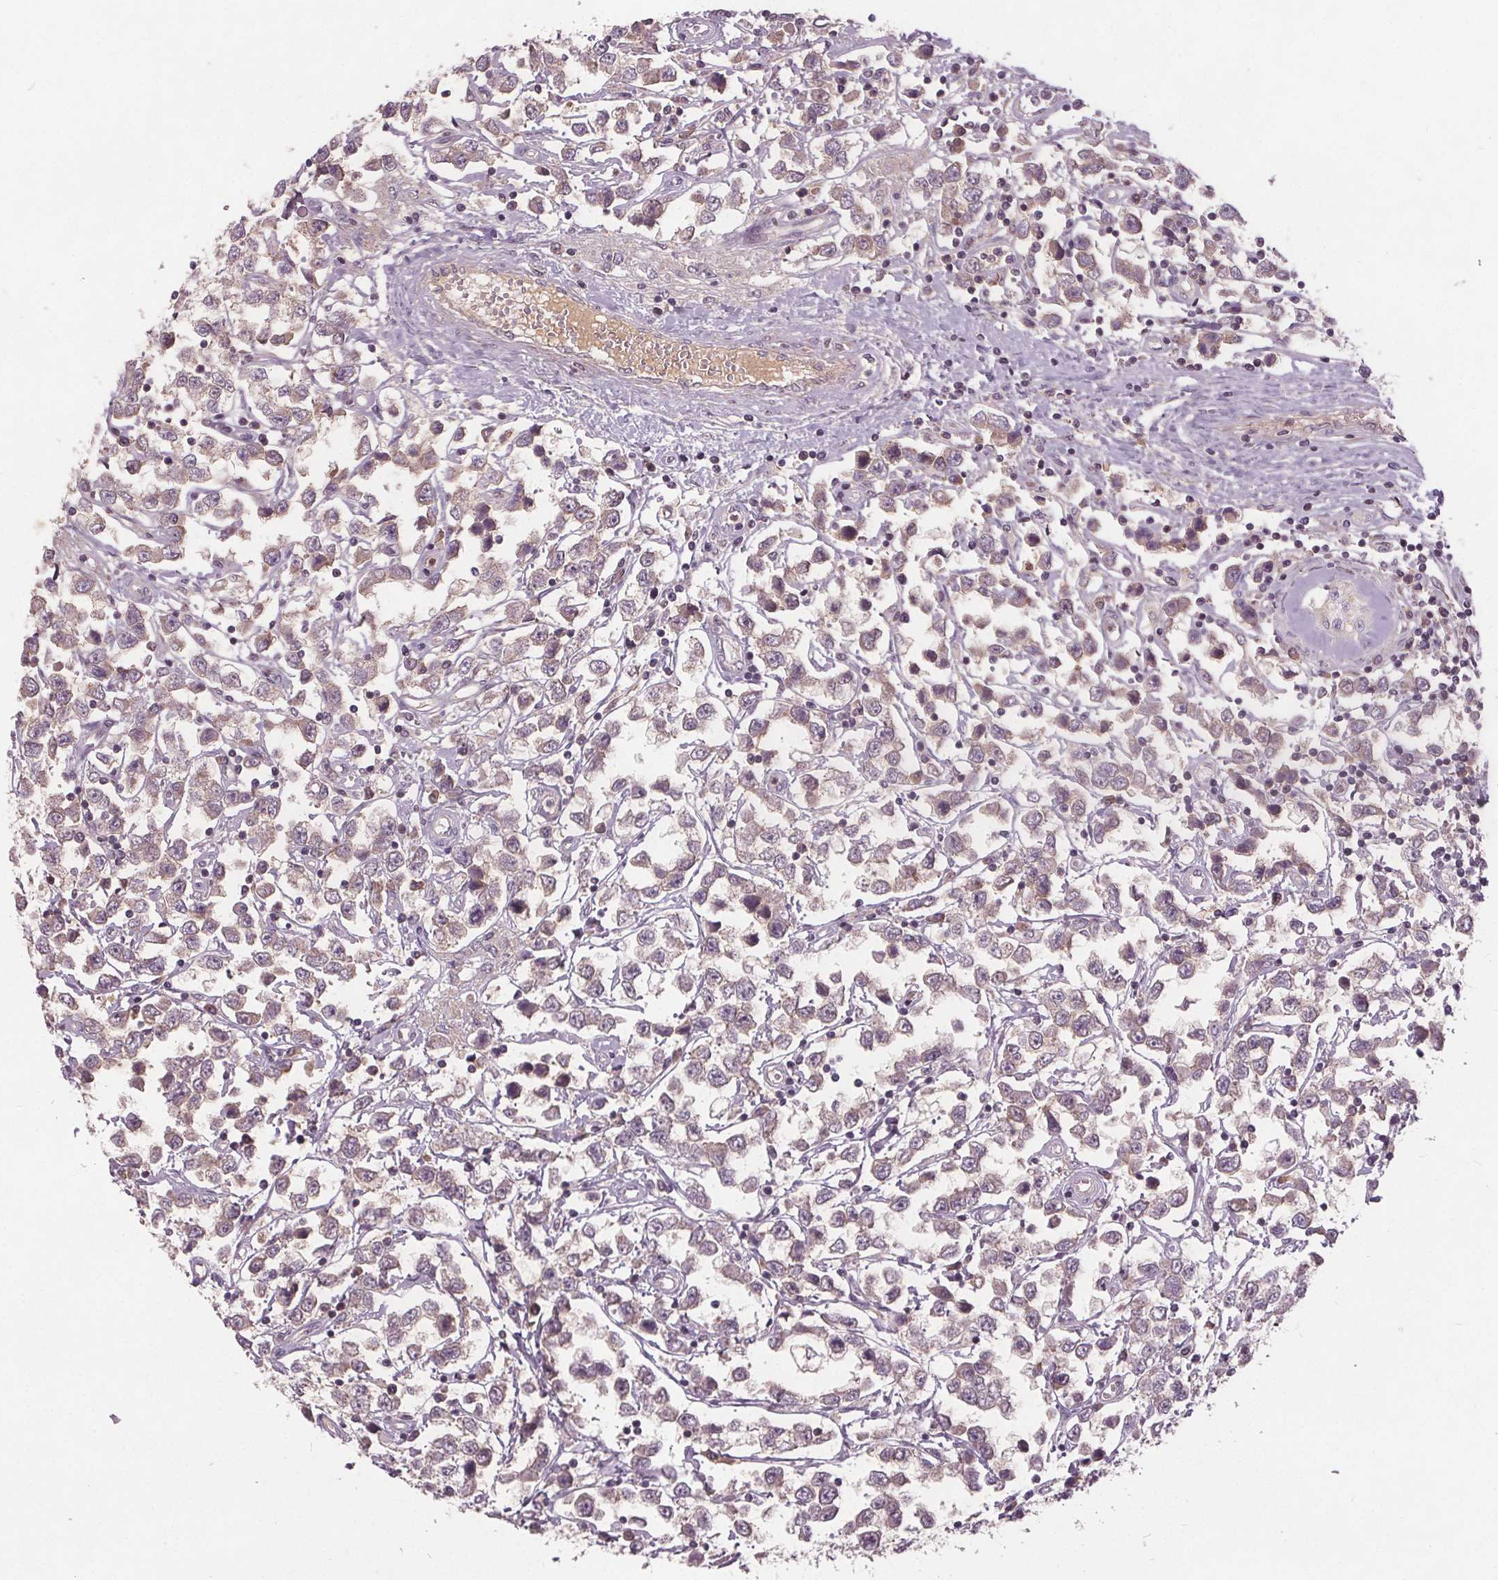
{"staining": {"intensity": "weak", "quantity": "25%-75%", "location": "cytoplasmic/membranous"}, "tissue": "testis cancer", "cell_type": "Tumor cells", "image_type": "cancer", "snomed": [{"axis": "morphology", "description": "Seminoma, NOS"}, {"axis": "topography", "description": "Testis"}], "caption": "This micrograph displays immunohistochemistry (IHC) staining of human testis seminoma, with low weak cytoplasmic/membranous expression in approximately 25%-75% of tumor cells.", "gene": "PDGFD", "patient": {"sex": "male", "age": 34}}